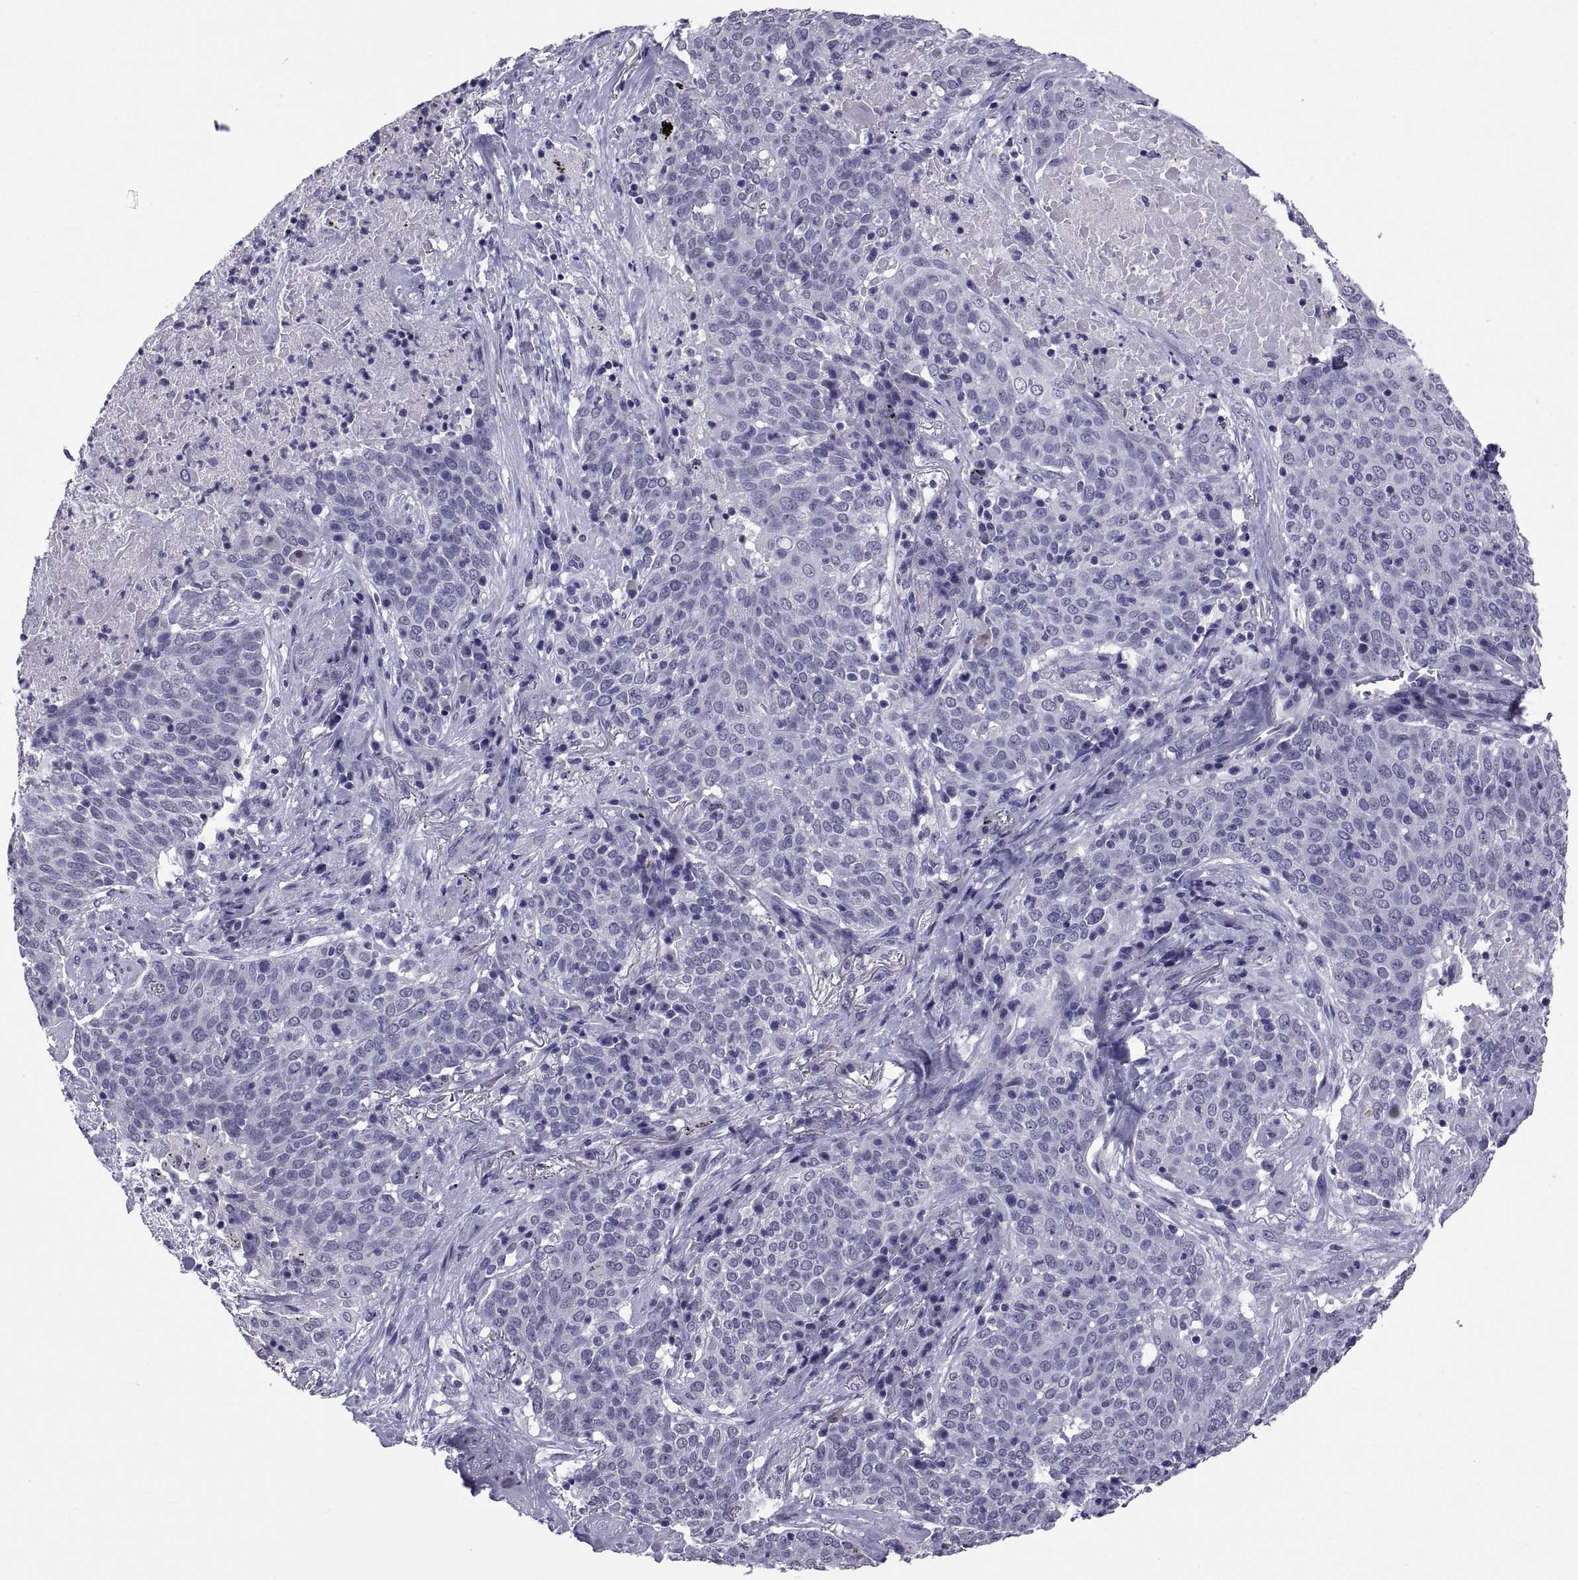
{"staining": {"intensity": "negative", "quantity": "none", "location": "none"}, "tissue": "lung cancer", "cell_type": "Tumor cells", "image_type": "cancer", "snomed": [{"axis": "morphology", "description": "Squamous cell carcinoma, NOS"}, {"axis": "topography", "description": "Lung"}], "caption": "Lung cancer was stained to show a protein in brown. There is no significant expression in tumor cells.", "gene": "TGFBR3L", "patient": {"sex": "male", "age": 82}}